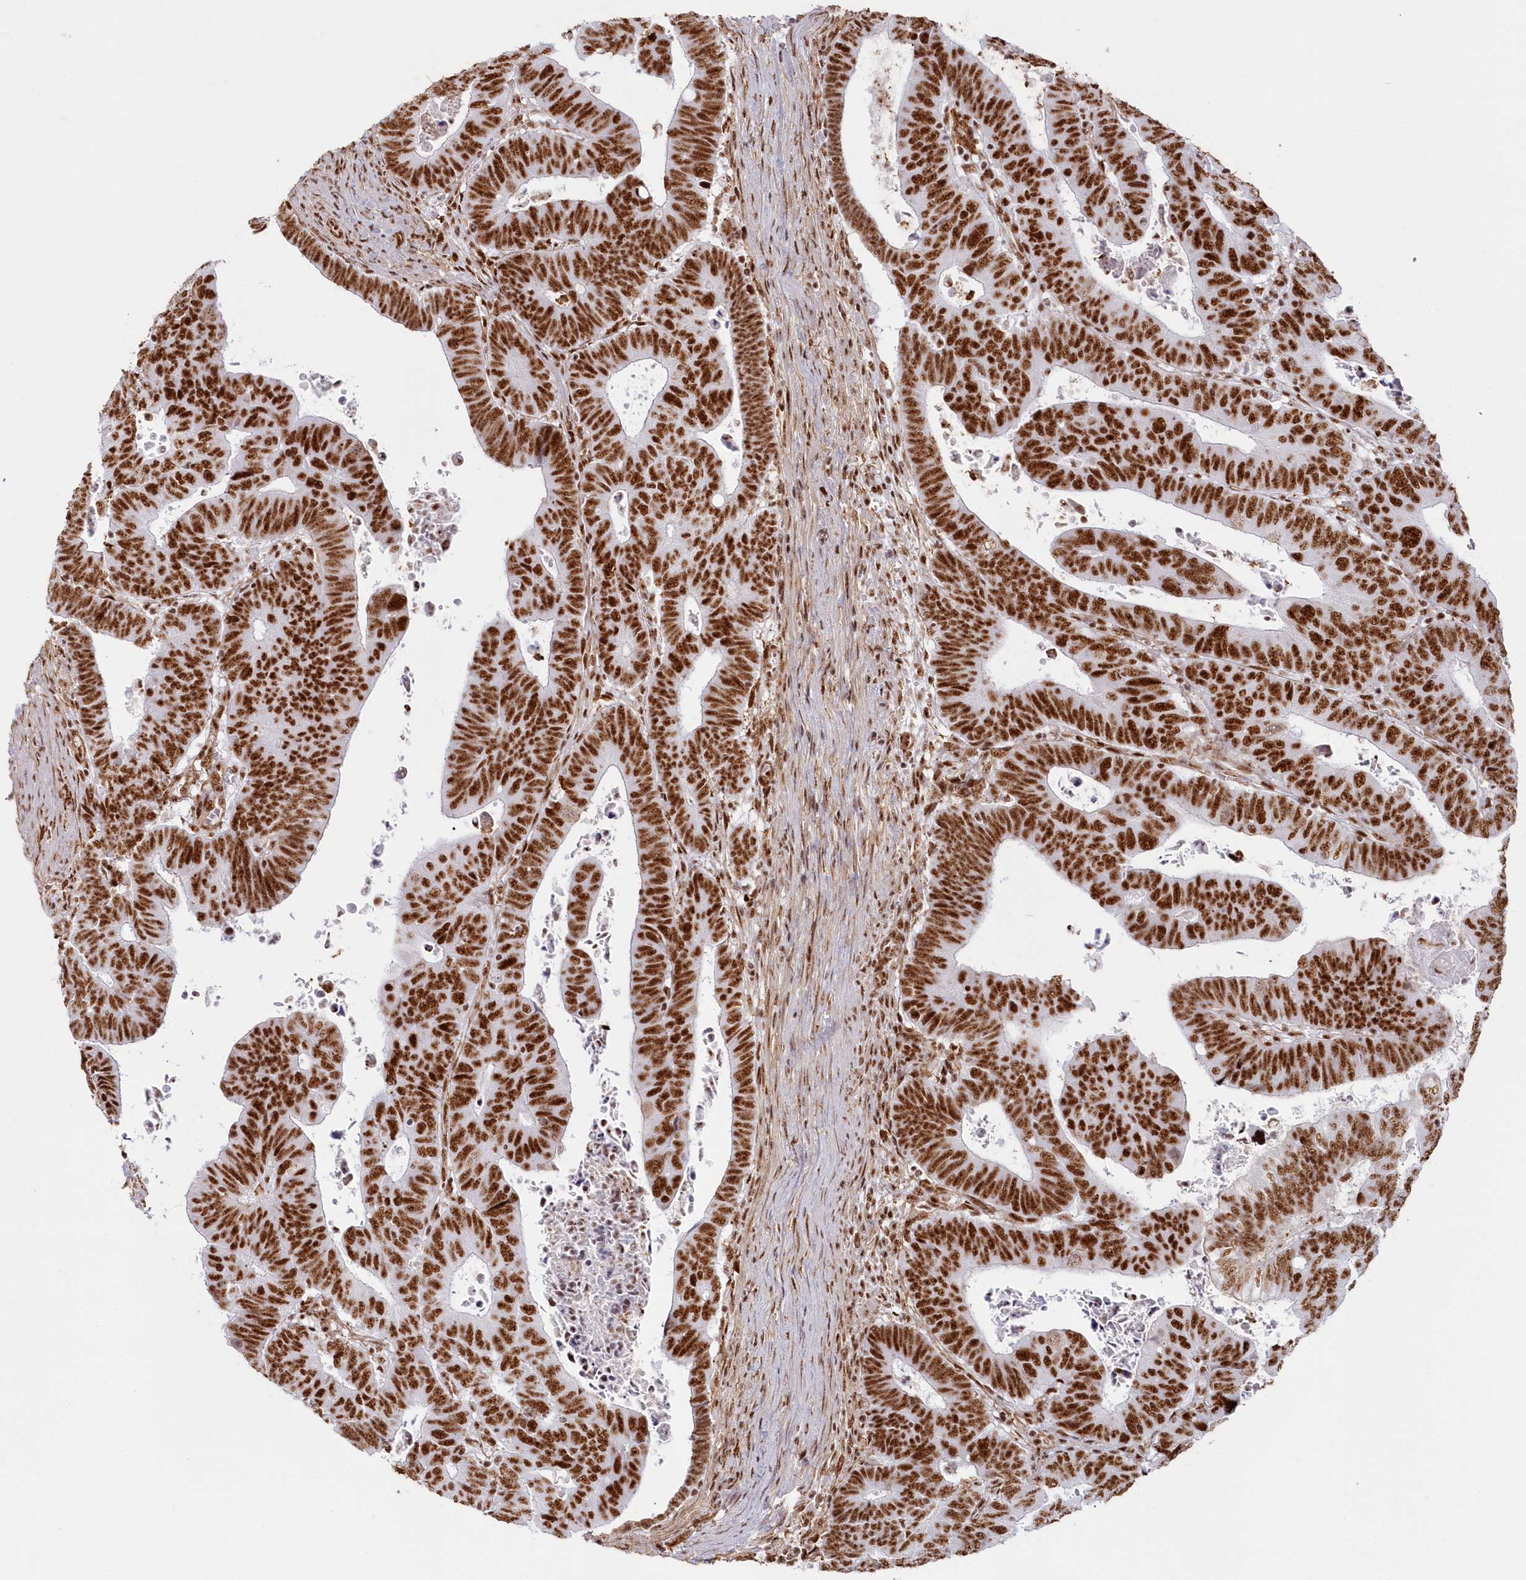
{"staining": {"intensity": "strong", "quantity": ">75%", "location": "nuclear"}, "tissue": "colorectal cancer", "cell_type": "Tumor cells", "image_type": "cancer", "snomed": [{"axis": "morphology", "description": "Normal tissue, NOS"}, {"axis": "morphology", "description": "Adenocarcinoma, NOS"}, {"axis": "topography", "description": "Rectum"}], "caption": "Colorectal cancer was stained to show a protein in brown. There is high levels of strong nuclear positivity in approximately >75% of tumor cells.", "gene": "DDX46", "patient": {"sex": "female", "age": 65}}